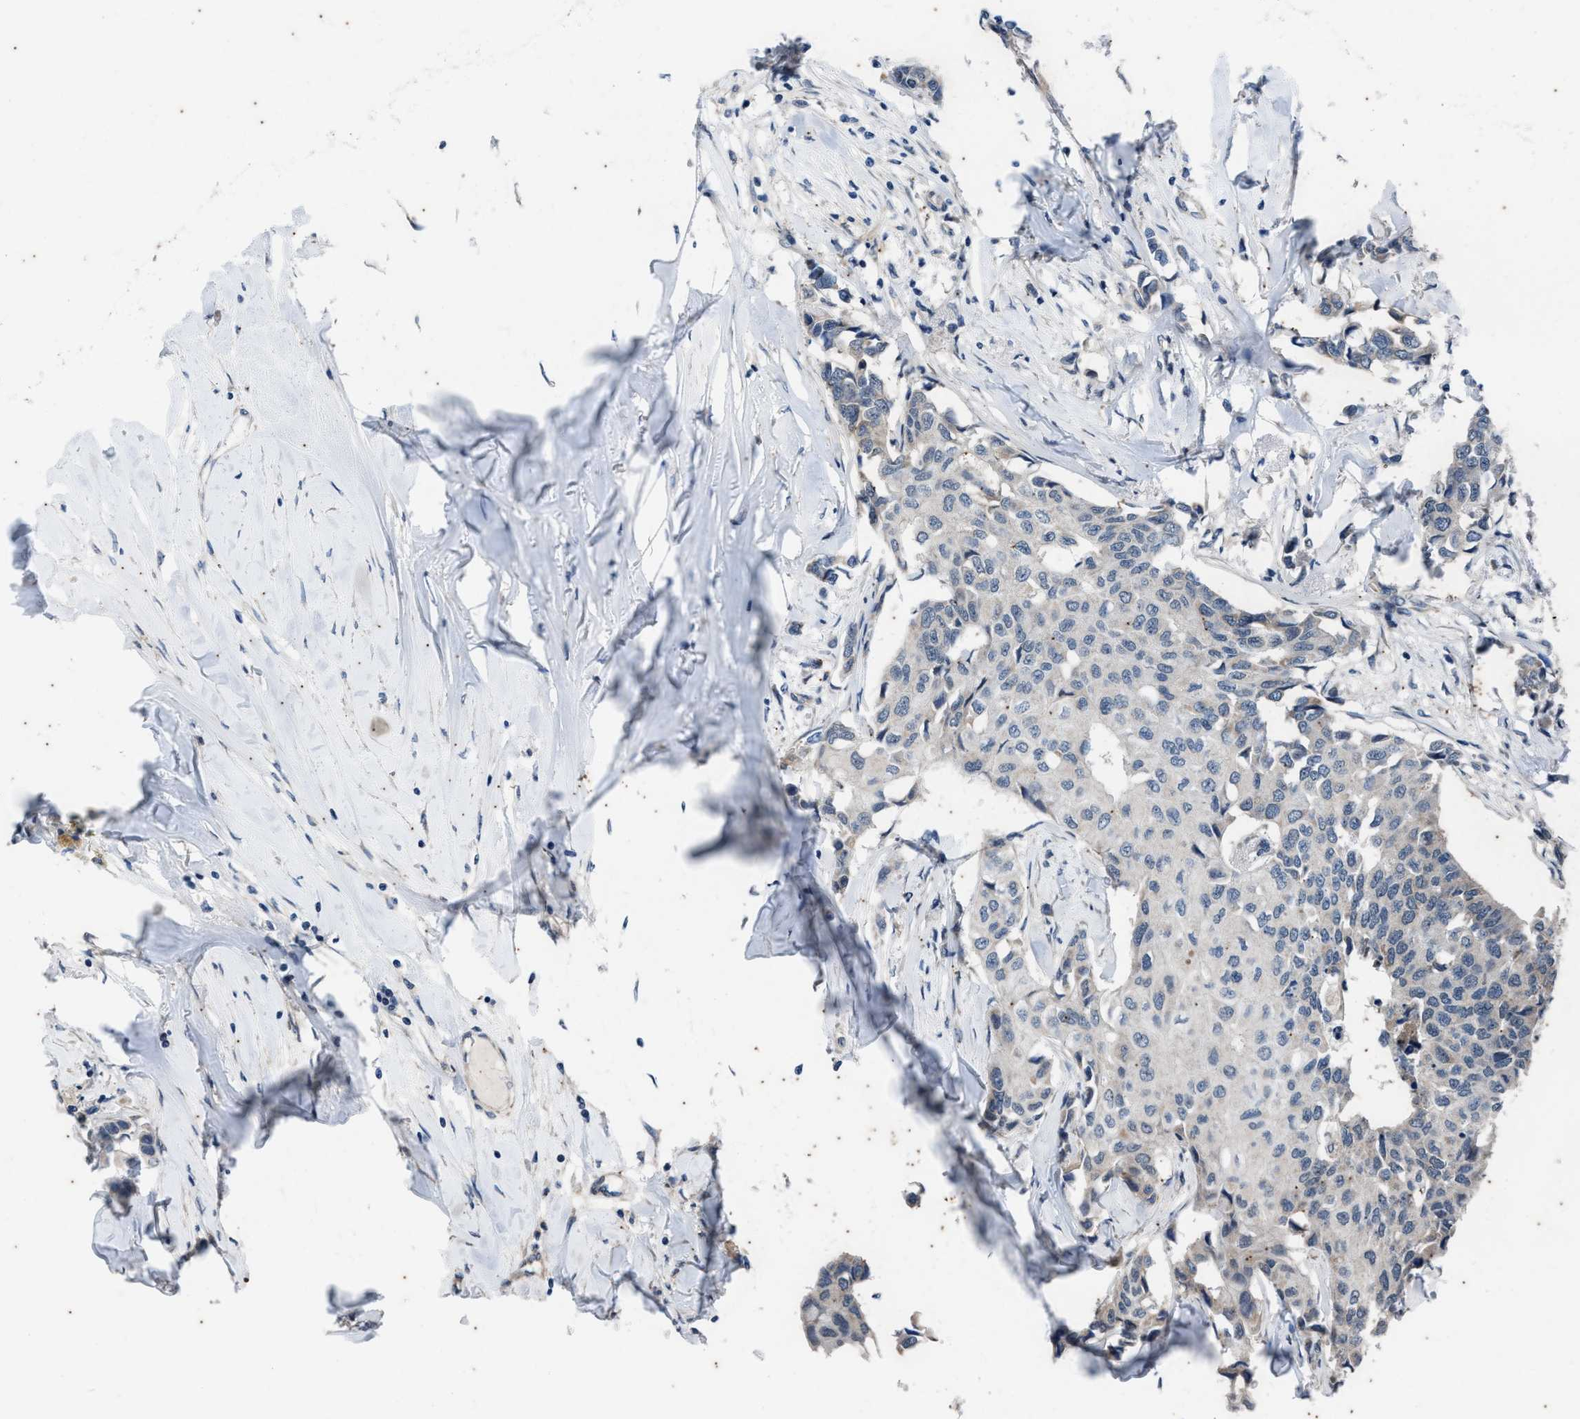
{"staining": {"intensity": "negative", "quantity": "none", "location": "none"}, "tissue": "breast cancer", "cell_type": "Tumor cells", "image_type": "cancer", "snomed": [{"axis": "morphology", "description": "Duct carcinoma"}, {"axis": "topography", "description": "Breast"}], "caption": "Immunohistochemistry (IHC) micrograph of neoplastic tissue: breast cancer (intraductal carcinoma) stained with DAB (3,3'-diaminobenzidine) reveals no significant protein expression in tumor cells. Nuclei are stained in blue.", "gene": "KIF24", "patient": {"sex": "female", "age": 80}}